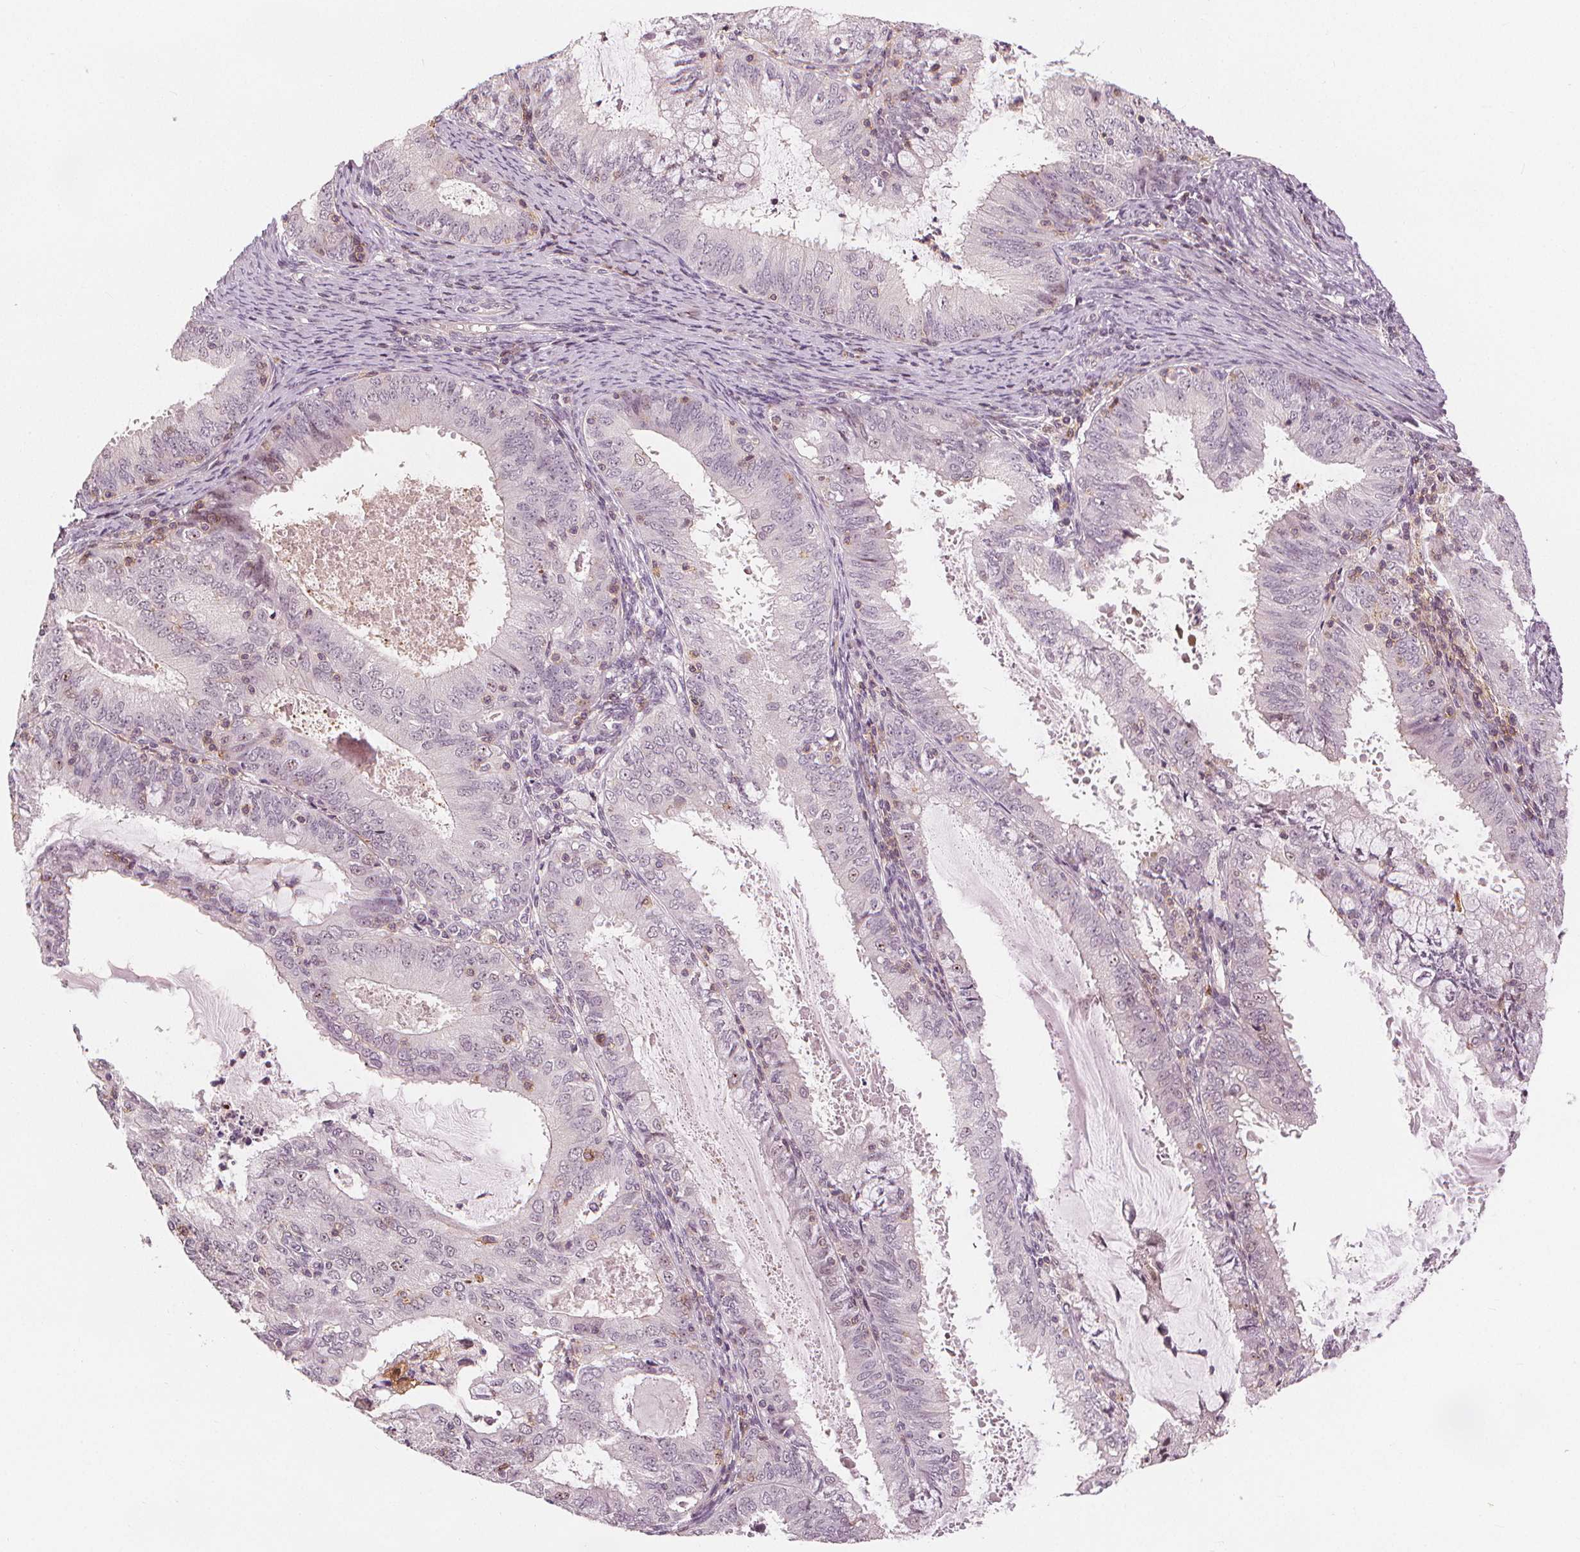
{"staining": {"intensity": "negative", "quantity": "none", "location": "none"}, "tissue": "endometrial cancer", "cell_type": "Tumor cells", "image_type": "cancer", "snomed": [{"axis": "morphology", "description": "Adenocarcinoma, NOS"}, {"axis": "topography", "description": "Endometrium"}], "caption": "Adenocarcinoma (endometrial) was stained to show a protein in brown. There is no significant positivity in tumor cells. (Brightfield microscopy of DAB (3,3'-diaminobenzidine) immunohistochemistry (IHC) at high magnification).", "gene": "SLC34A1", "patient": {"sex": "female", "age": 57}}